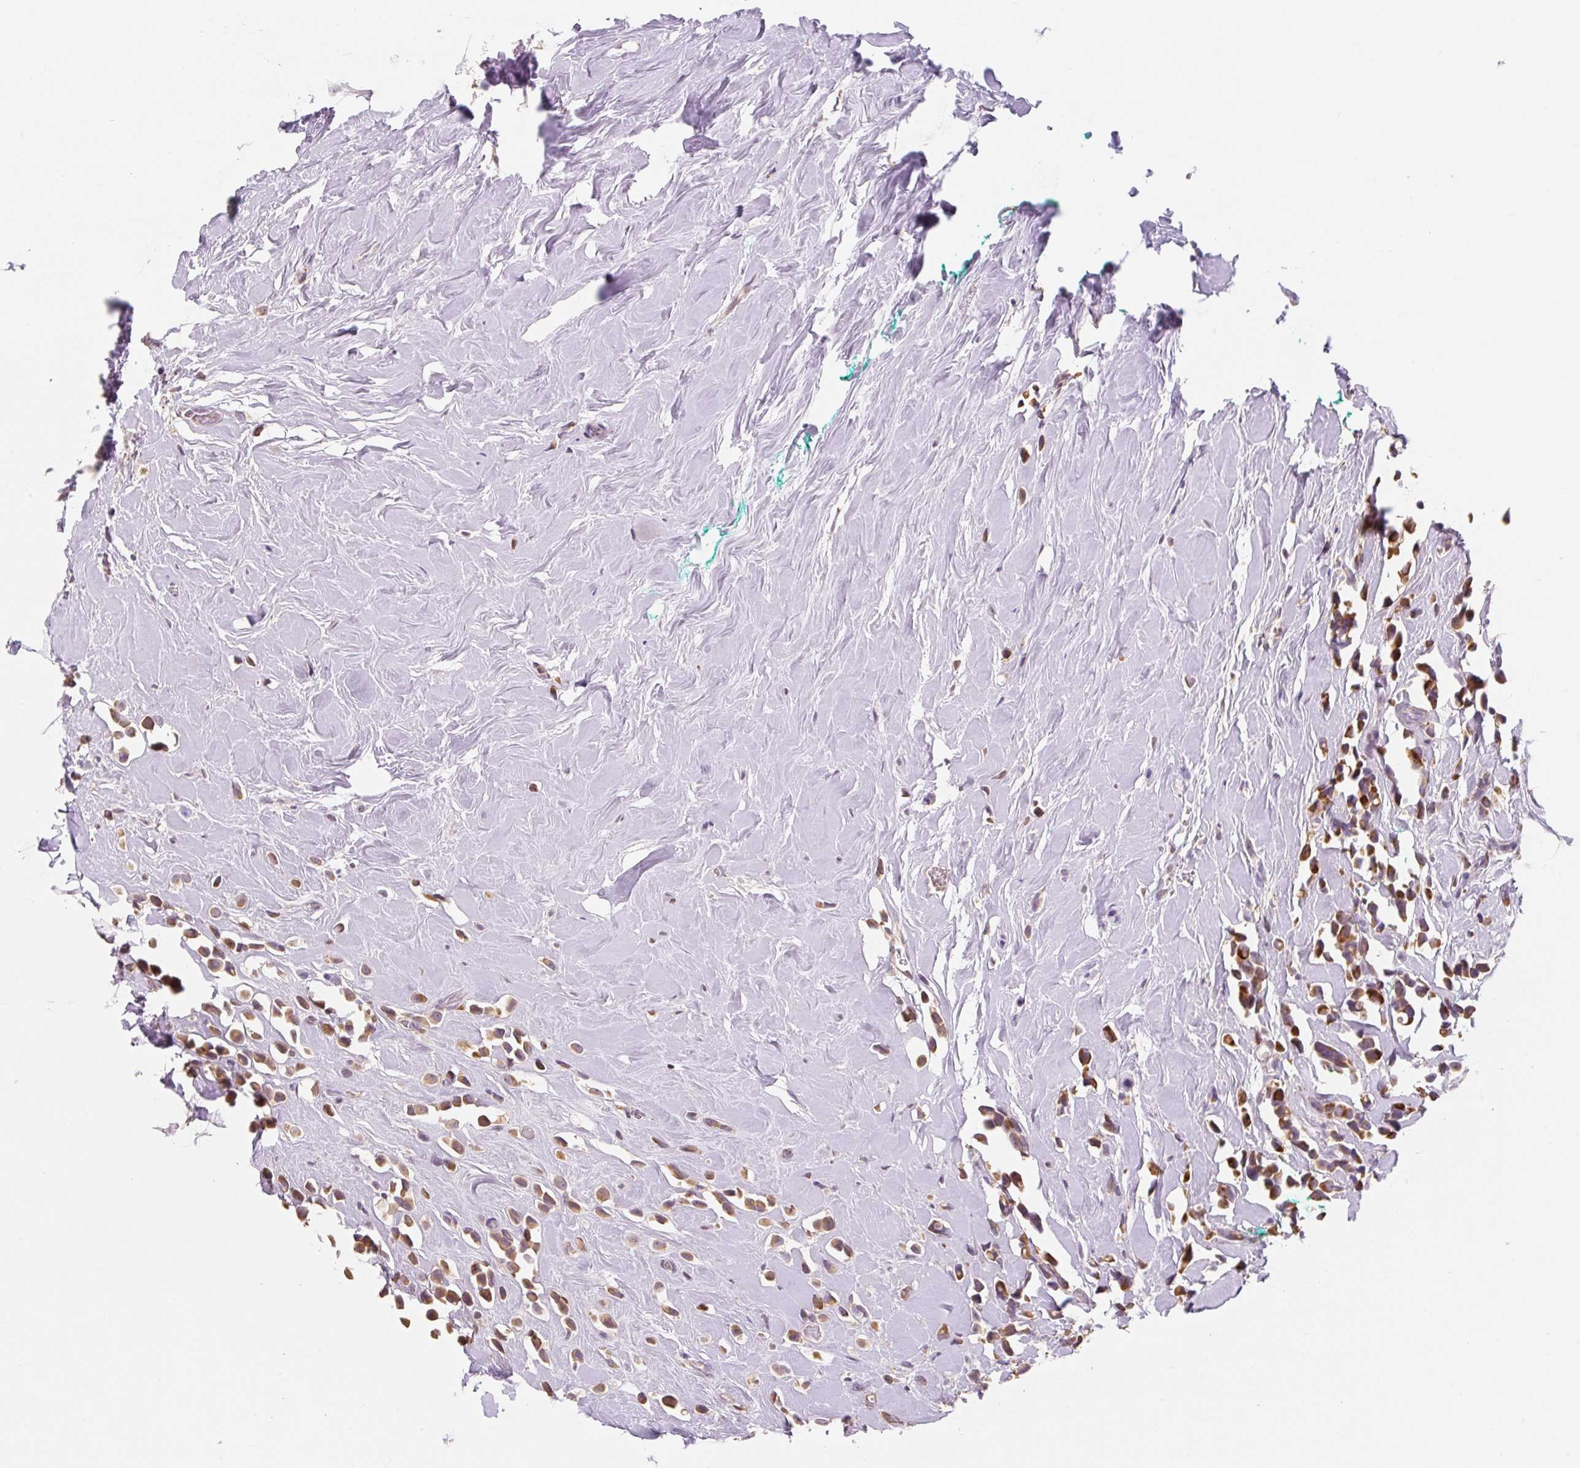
{"staining": {"intensity": "moderate", "quantity": ">75%", "location": "cytoplasmic/membranous"}, "tissue": "breast cancer", "cell_type": "Tumor cells", "image_type": "cancer", "snomed": [{"axis": "morphology", "description": "Duct carcinoma"}, {"axis": "topography", "description": "Breast"}], "caption": "Brown immunohistochemical staining in human breast cancer (intraductal carcinoma) shows moderate cytoplasmic/membranous expression in about >75% of tumor cells.", "gene": "MIA2", "patient": {"sex": "female", "age": 80}}